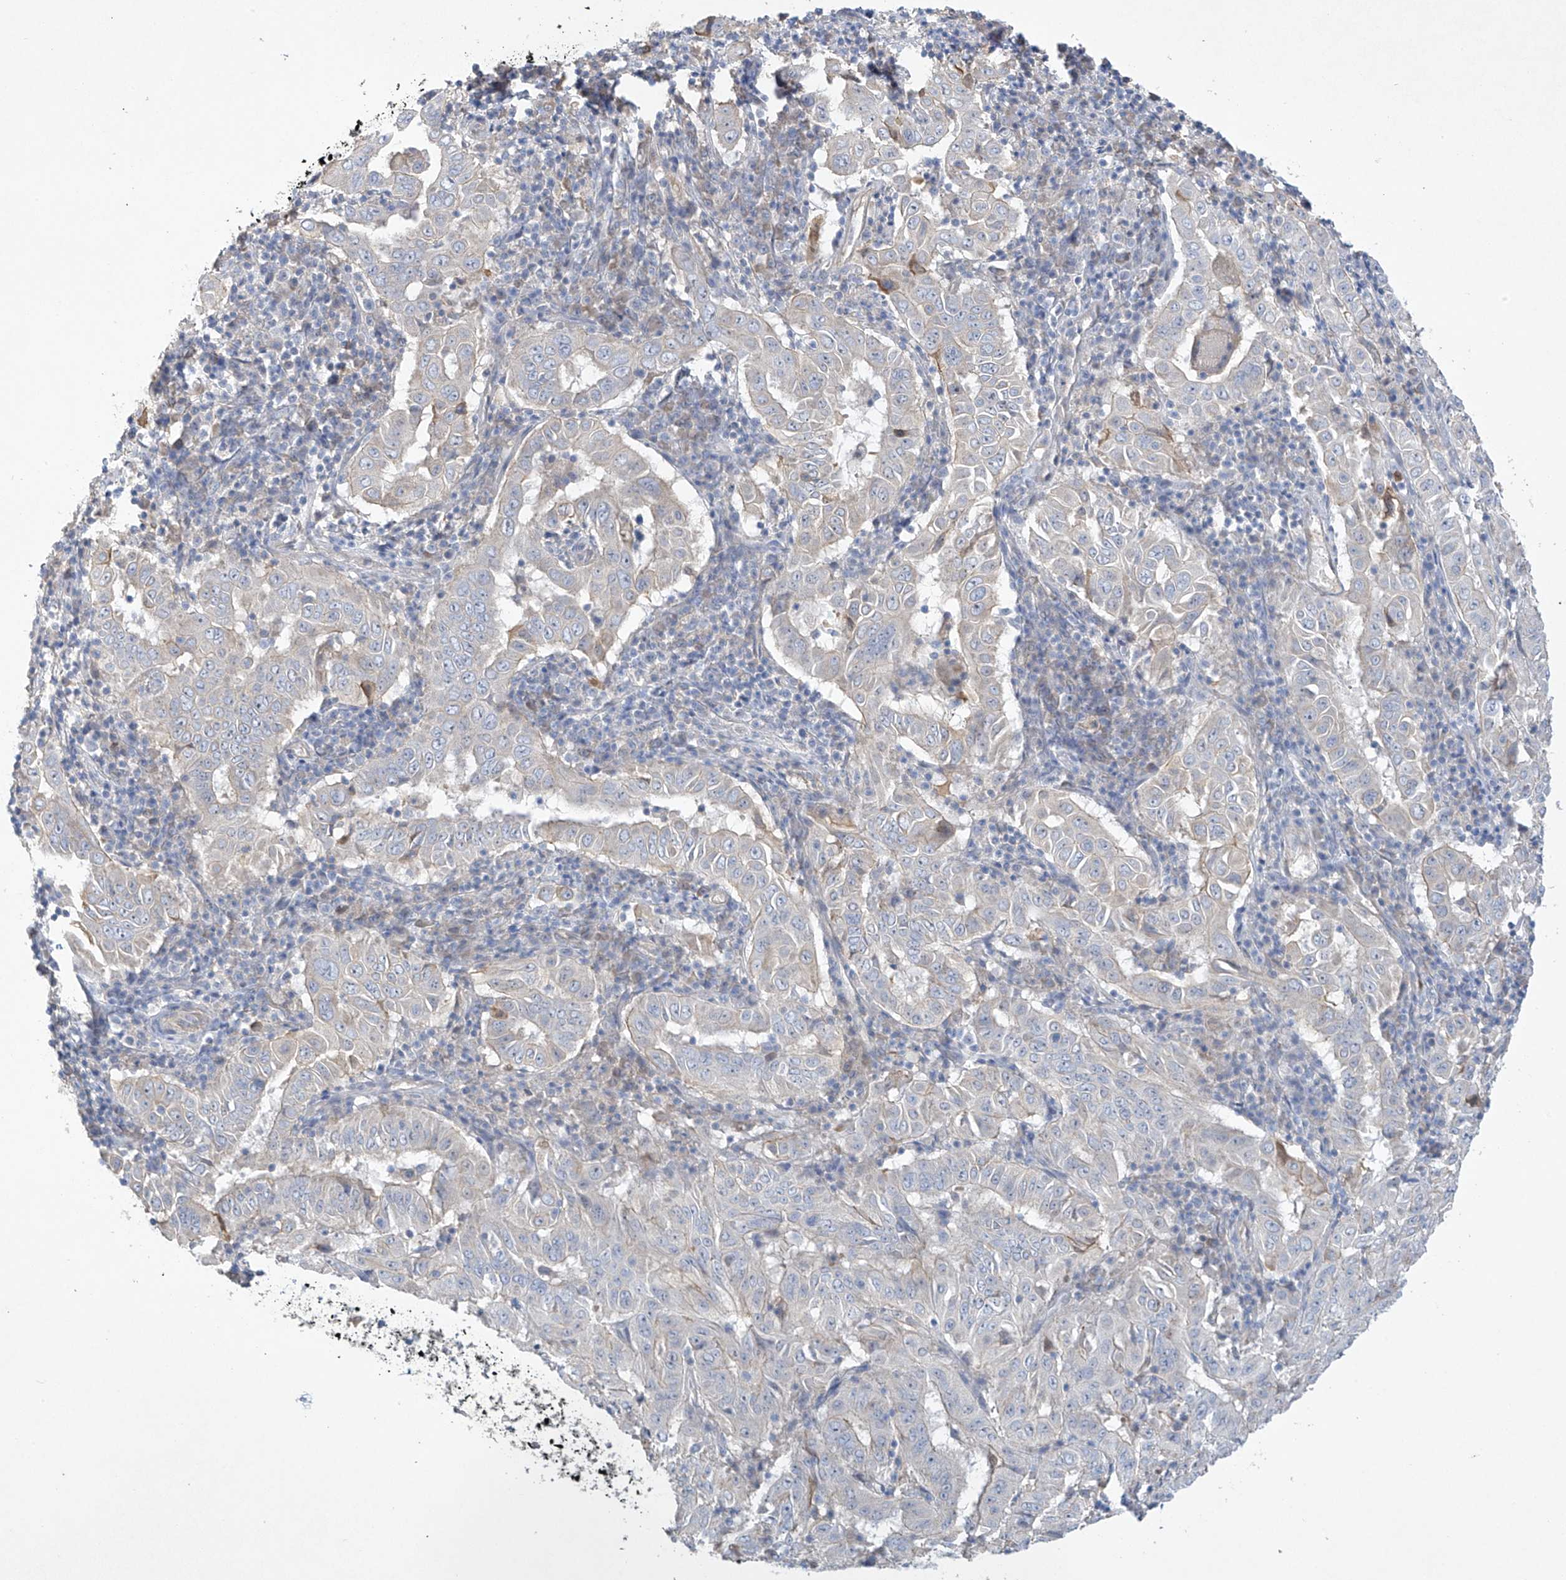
{"staining": {"intensity": "negative", "quantity": "none", "location": "none"}, "tissue": "pancreatic cancer", "cell_type": "Tumor cells", "image_type": "cancer", "snomed": [{"axis": "morphology", "description": "Adenocarcinoma, NOS"}, {"axis": "topography", "description": "Pancreas"}], "caption": "Immunohistochemistry of pancreatic cancer (adenocarcinoma) demonstrates no expression in tumor cells.", "gene": "PRSS12", "patient": {"sex": "male", "age": 63}}